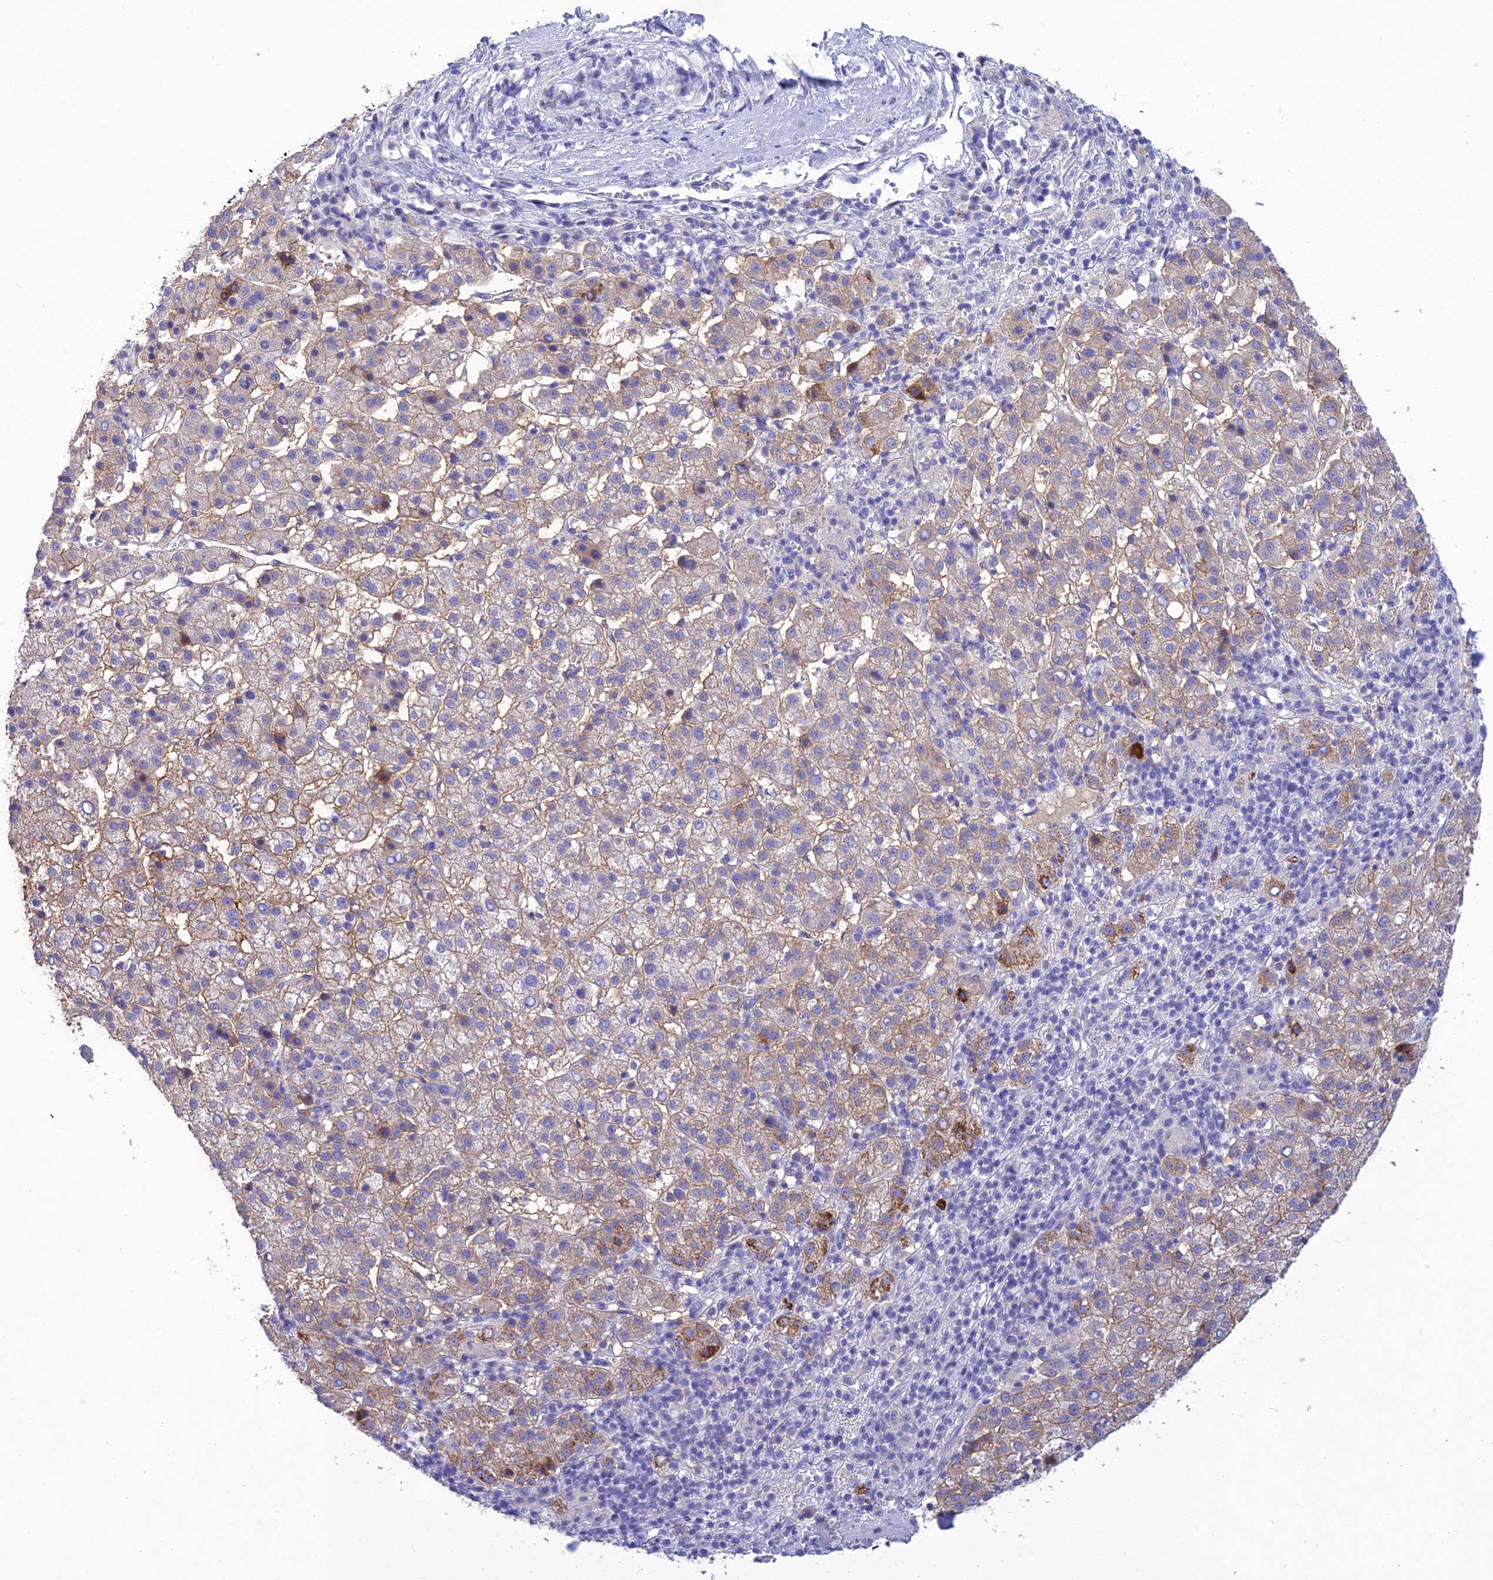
{"staining": {"intensity": "moderate", "quantity": "<25%", "location": "cytoplasmic/membranous"}, "tissue": "liver cancer", "cell_type": "Tumor cells", "image_type": "cancer", "snomed": [{"axis": "morphology", "description": "Carcinoma, Hepatocellular, NOS"}, {"axis": "topography", "description": "Liver"}], "caption": "Protein expression analysis of human liver hepatocellular carcinoma reveals moderate cytoplasmic/membranous positivity in about <25% of tumor cells. The protein is shown in brown color, while the nuclei are stained blue.", "gene": "SLC13A5", "patient": {"sex": "female", "age": 58}}